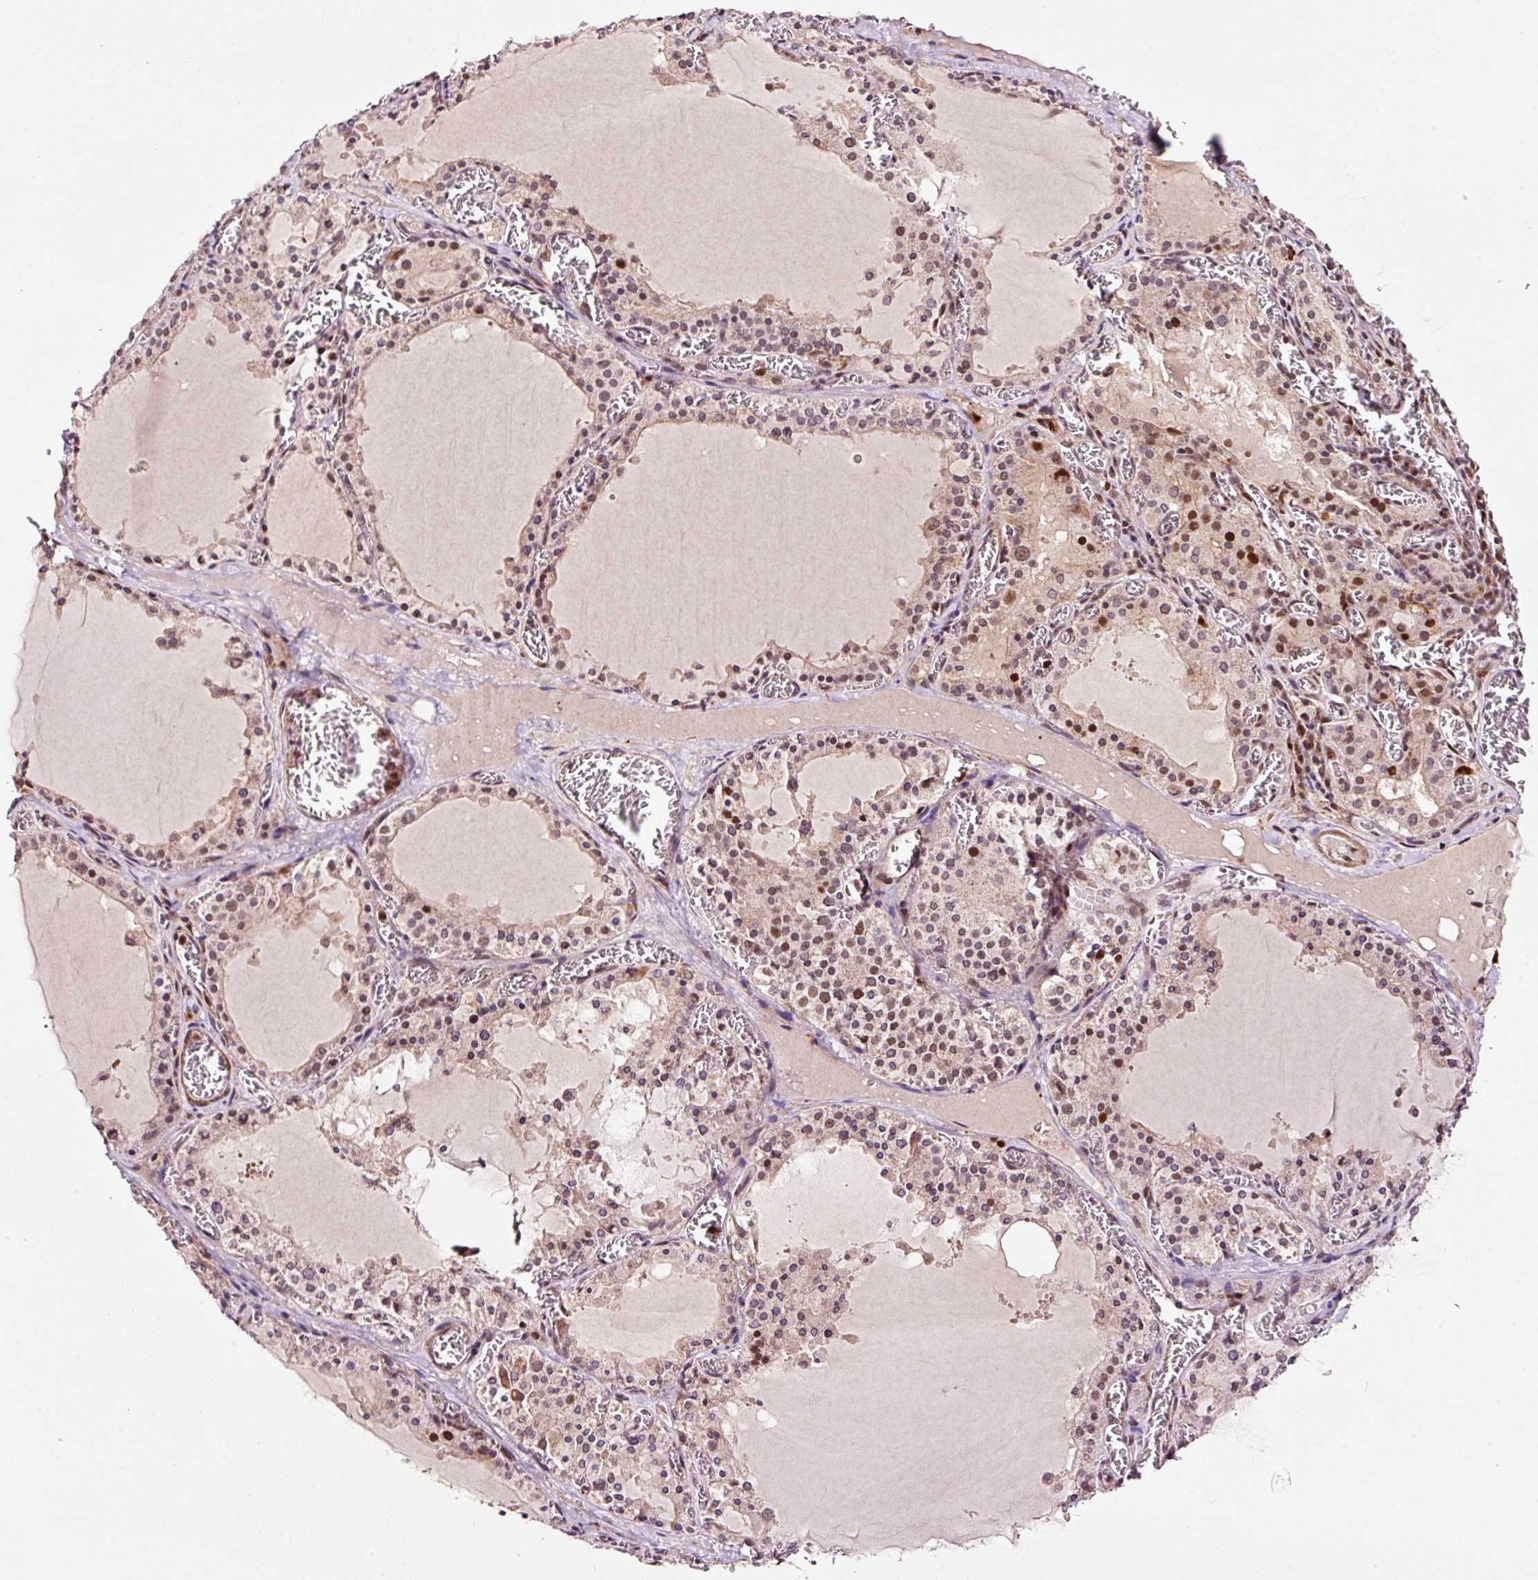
{"staining": {"intensity": "strong", "quantity": "25%-75%", "location": "nuclear"}, "tissue": "thyroid gland", "cell_type": "Glandular cells", "image_type": "normal", "snomed": [{"axis": "morphology", "description": "Normal tissue, NOS"}, {"axis": "topography", "description": "Thyroid gland"}], "caption": "Glandular cells display high levels of strong nuclear expression in approximately 25%-75% of cells in unremarkable human thyroid gland.", "gene": "RFC4", "patient": {"sex": "female", "age": 30}}